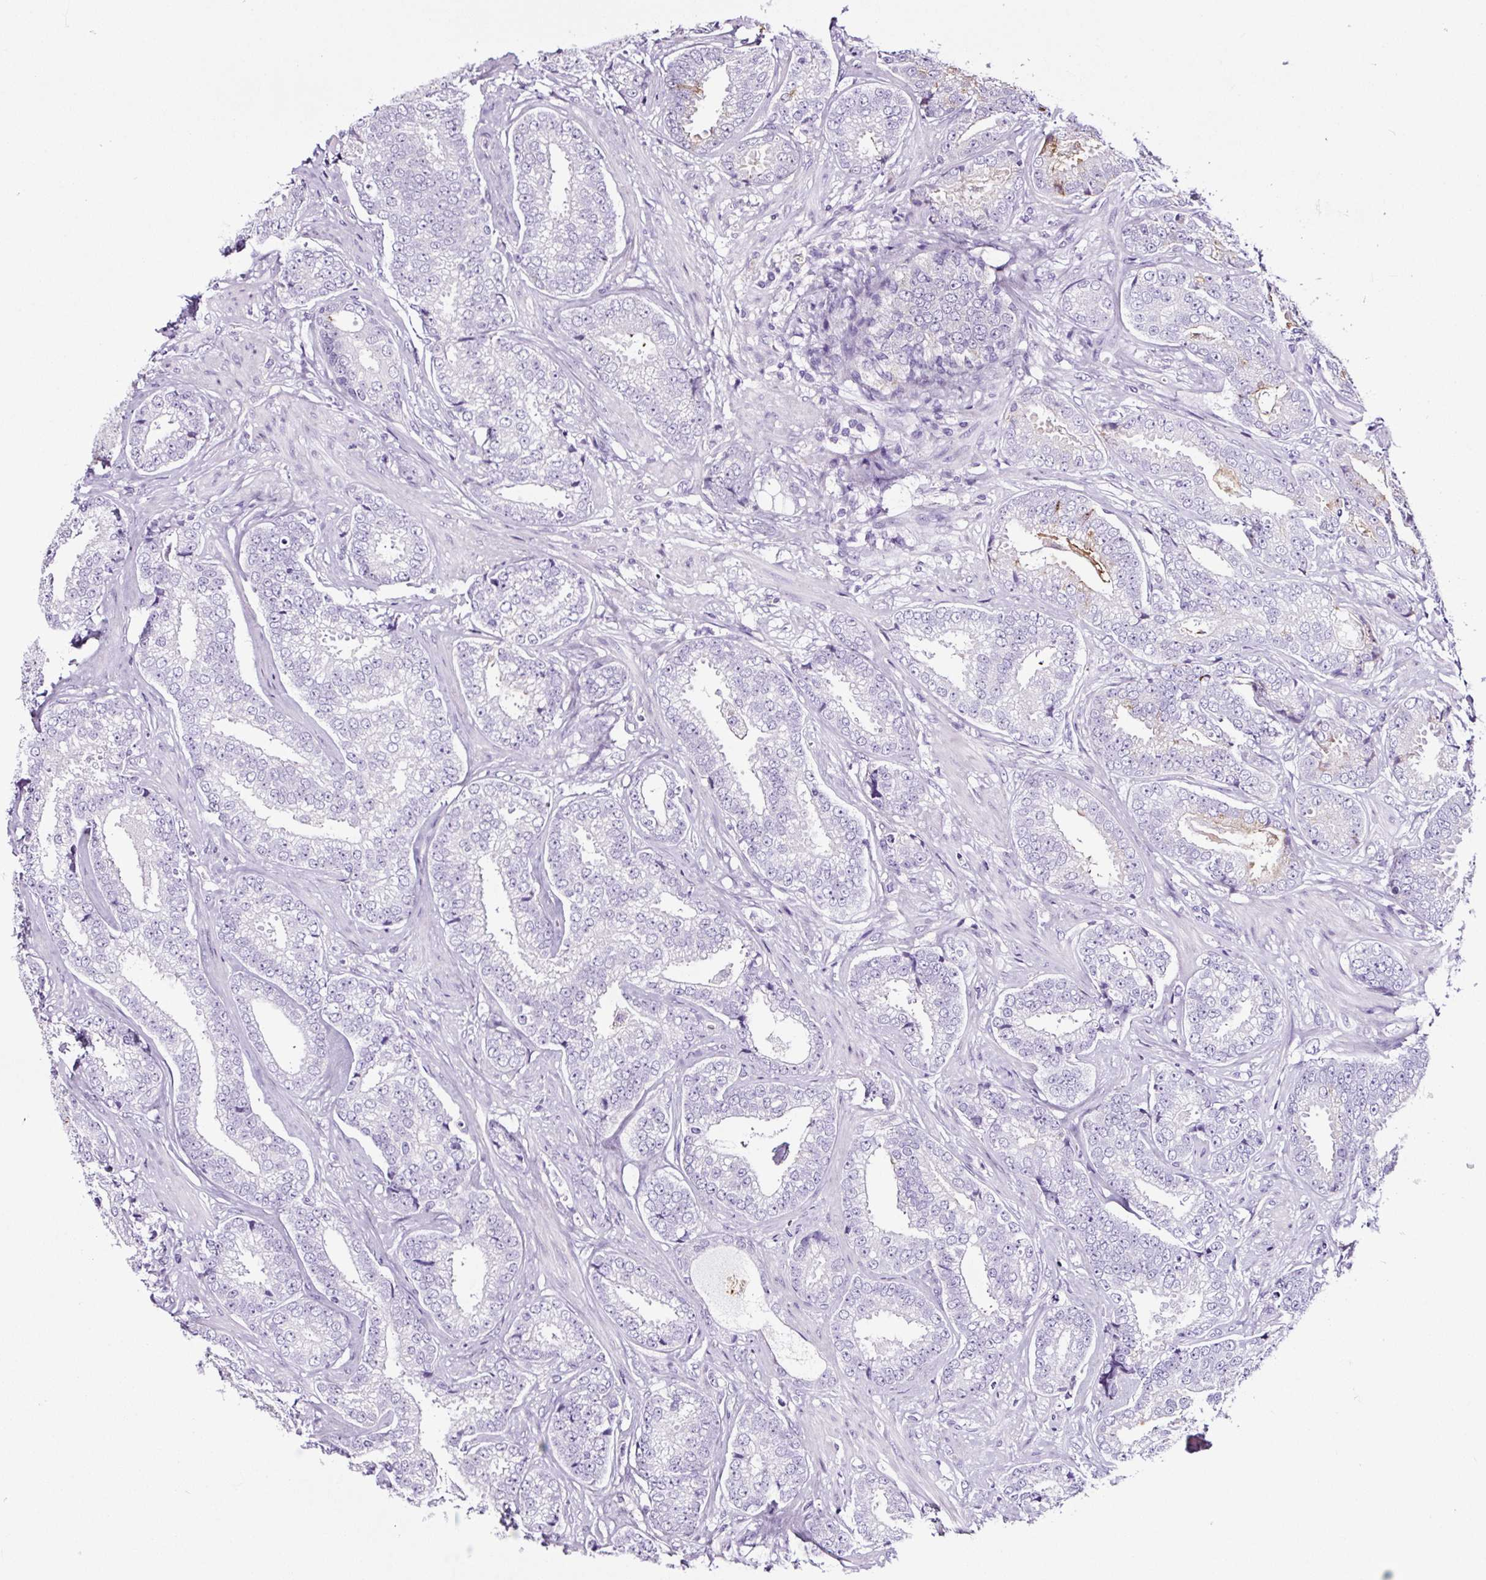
{"staining": {"intensity": "negative", "quantity": "none", "location": "none"}, "tissue": "prostate cancer", "cell_type": "Tumor cells", "image_type": "cancer", "snomed": [{"axis": "morphology", "description": "Adenocarcinoma, Low grade"}, {"axis": "topography", "description": "Prostate"}], "caption": "The IHC image has no significant positivity in tumor cells of prostate low-grade adenocarcinoma tissue.", "gene": "FBXL7", "patient": {"sex": "male", "age": 63}}